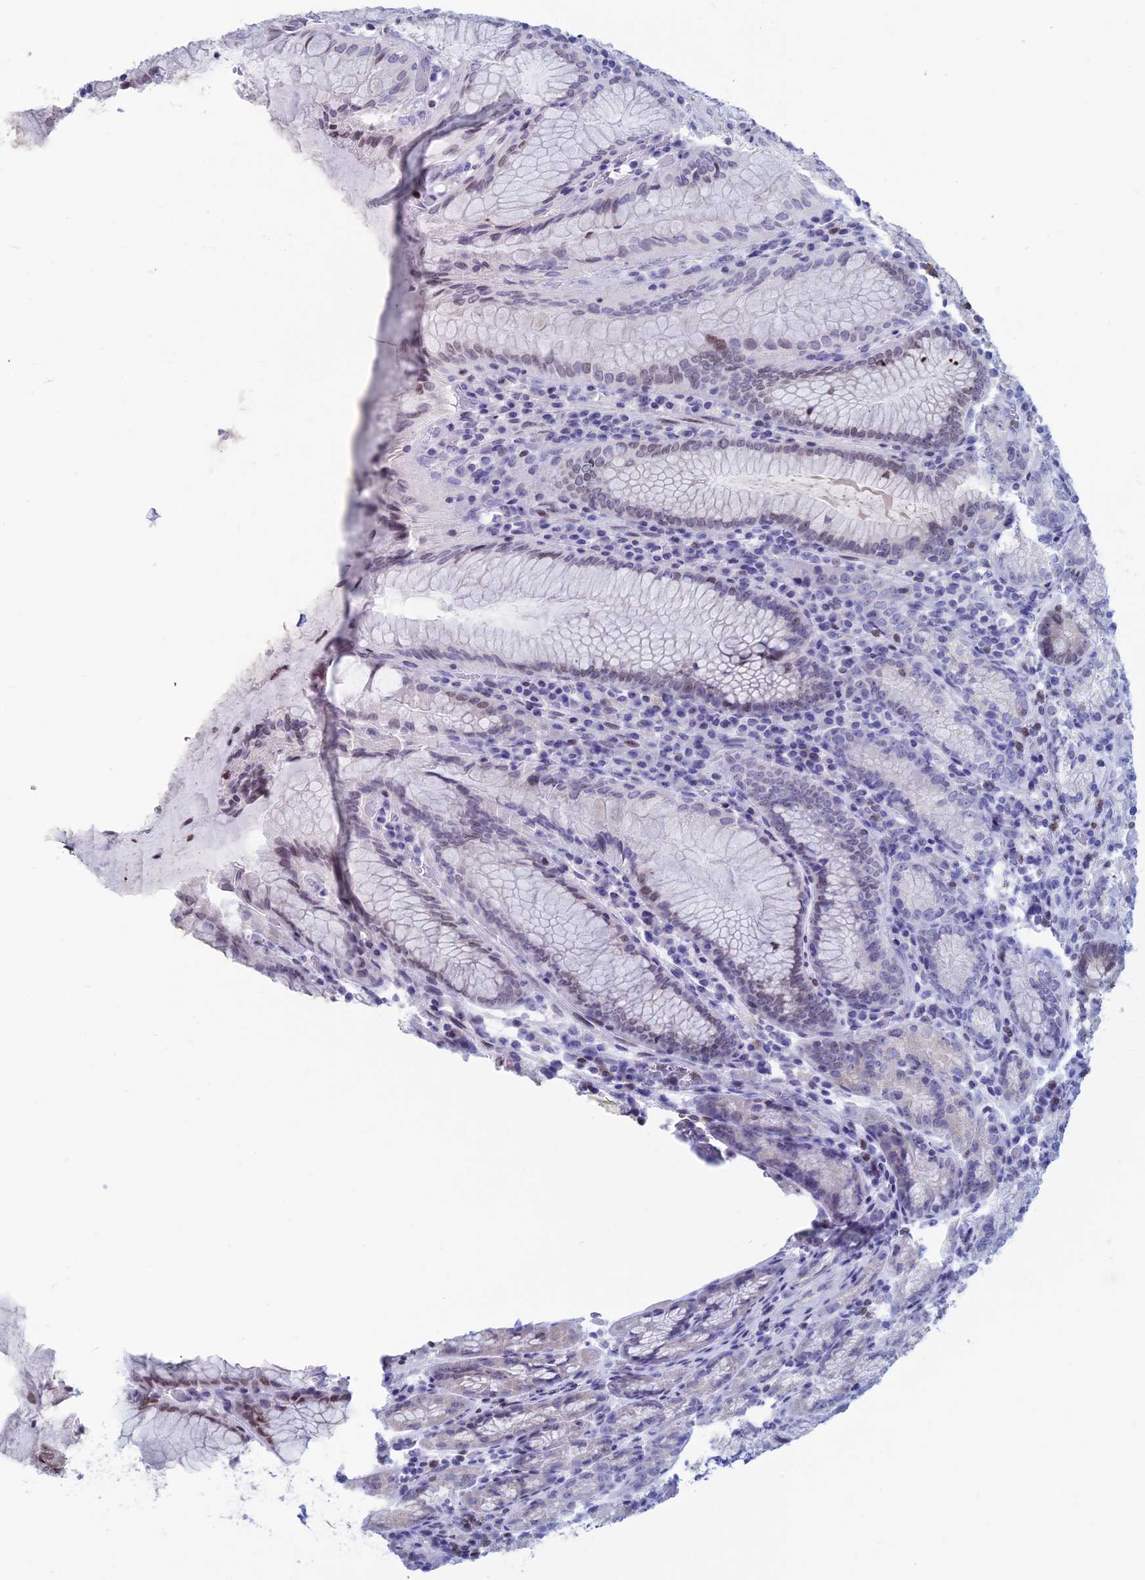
{"staining": {"intensity": "moderate", "quantity": "<25%", "location": "nuclear"}, "tissue": "stomach", "cell_type": "Glandular cells", "image_type": "normal", "snomed": [{"axis": "morphology", "description": "Normal tissue, NOS"}, {"axis": "topography", "description": "Stomach, upper"}, {"axis": "topography", "description": "Stomach, lower"}], "caption": "Glandular cells demonstrate moderate nuclear positivity in about <25% of cells in normal stomach. (DAB = brown stain, brightfield microscopy at high magnification).", "gene": "CERS6", "patient": {"sex": "female", "age": 76}}